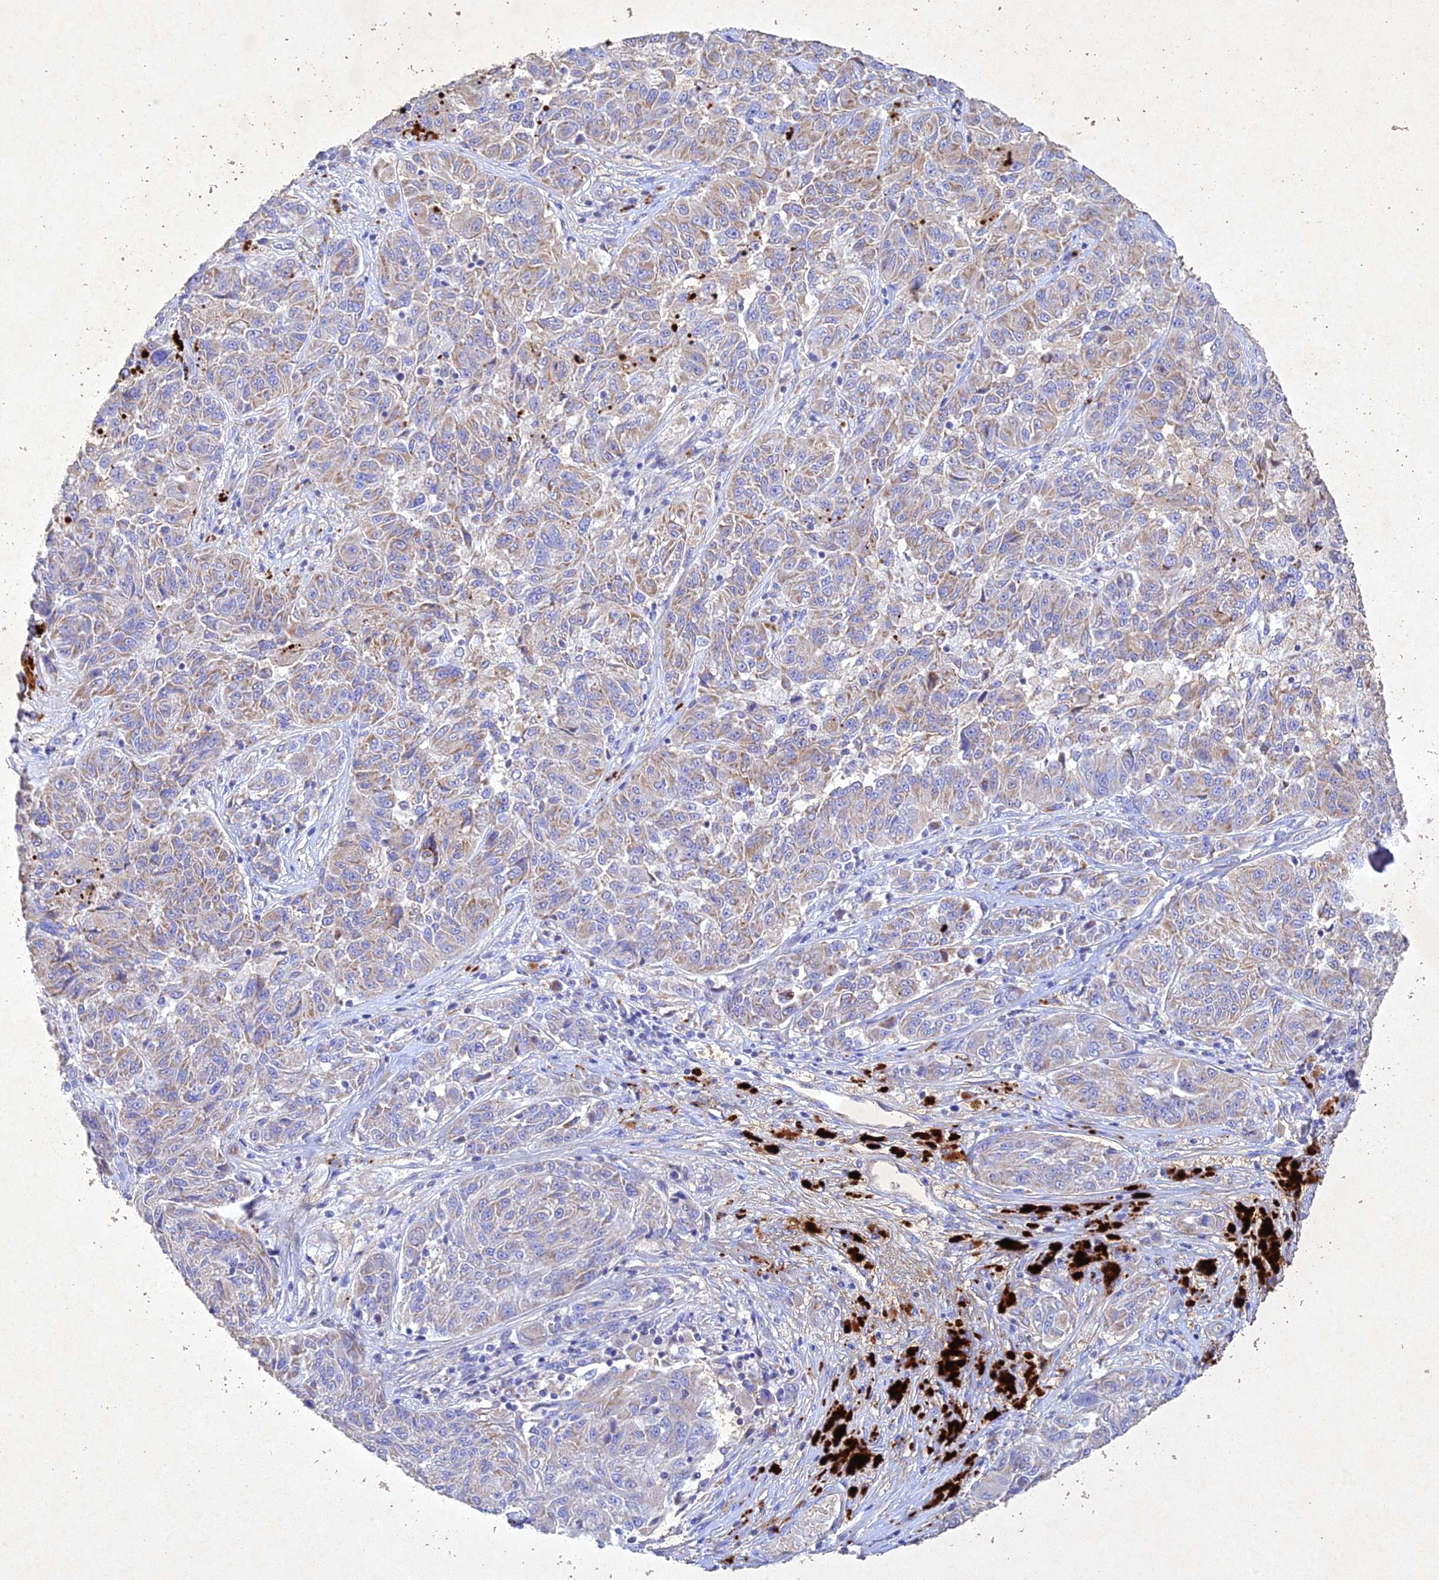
{"staining": {"intensity": "weak", "quantity": "25%-75%", "location": "cytoplasmic/membranous"}, "tissue": "melanoma", "cell_type": "Tumor cells", "image_type": "cancer", "snomed": [{"axis": "morphology", "description": "Malignant melanoma, NOS"}, {"axis": "topography", "description": "Skin"}], "caption": "DAB (3,3'-diaminobenzidine) immunohistochemical staining of human melanoma demonstrates weak cytoplasmic/membranous protein staining in approximately 25%-75% of tumor cells.", "gene": "NDUFV1", "patient": {"sex": "male", "age": 53}}